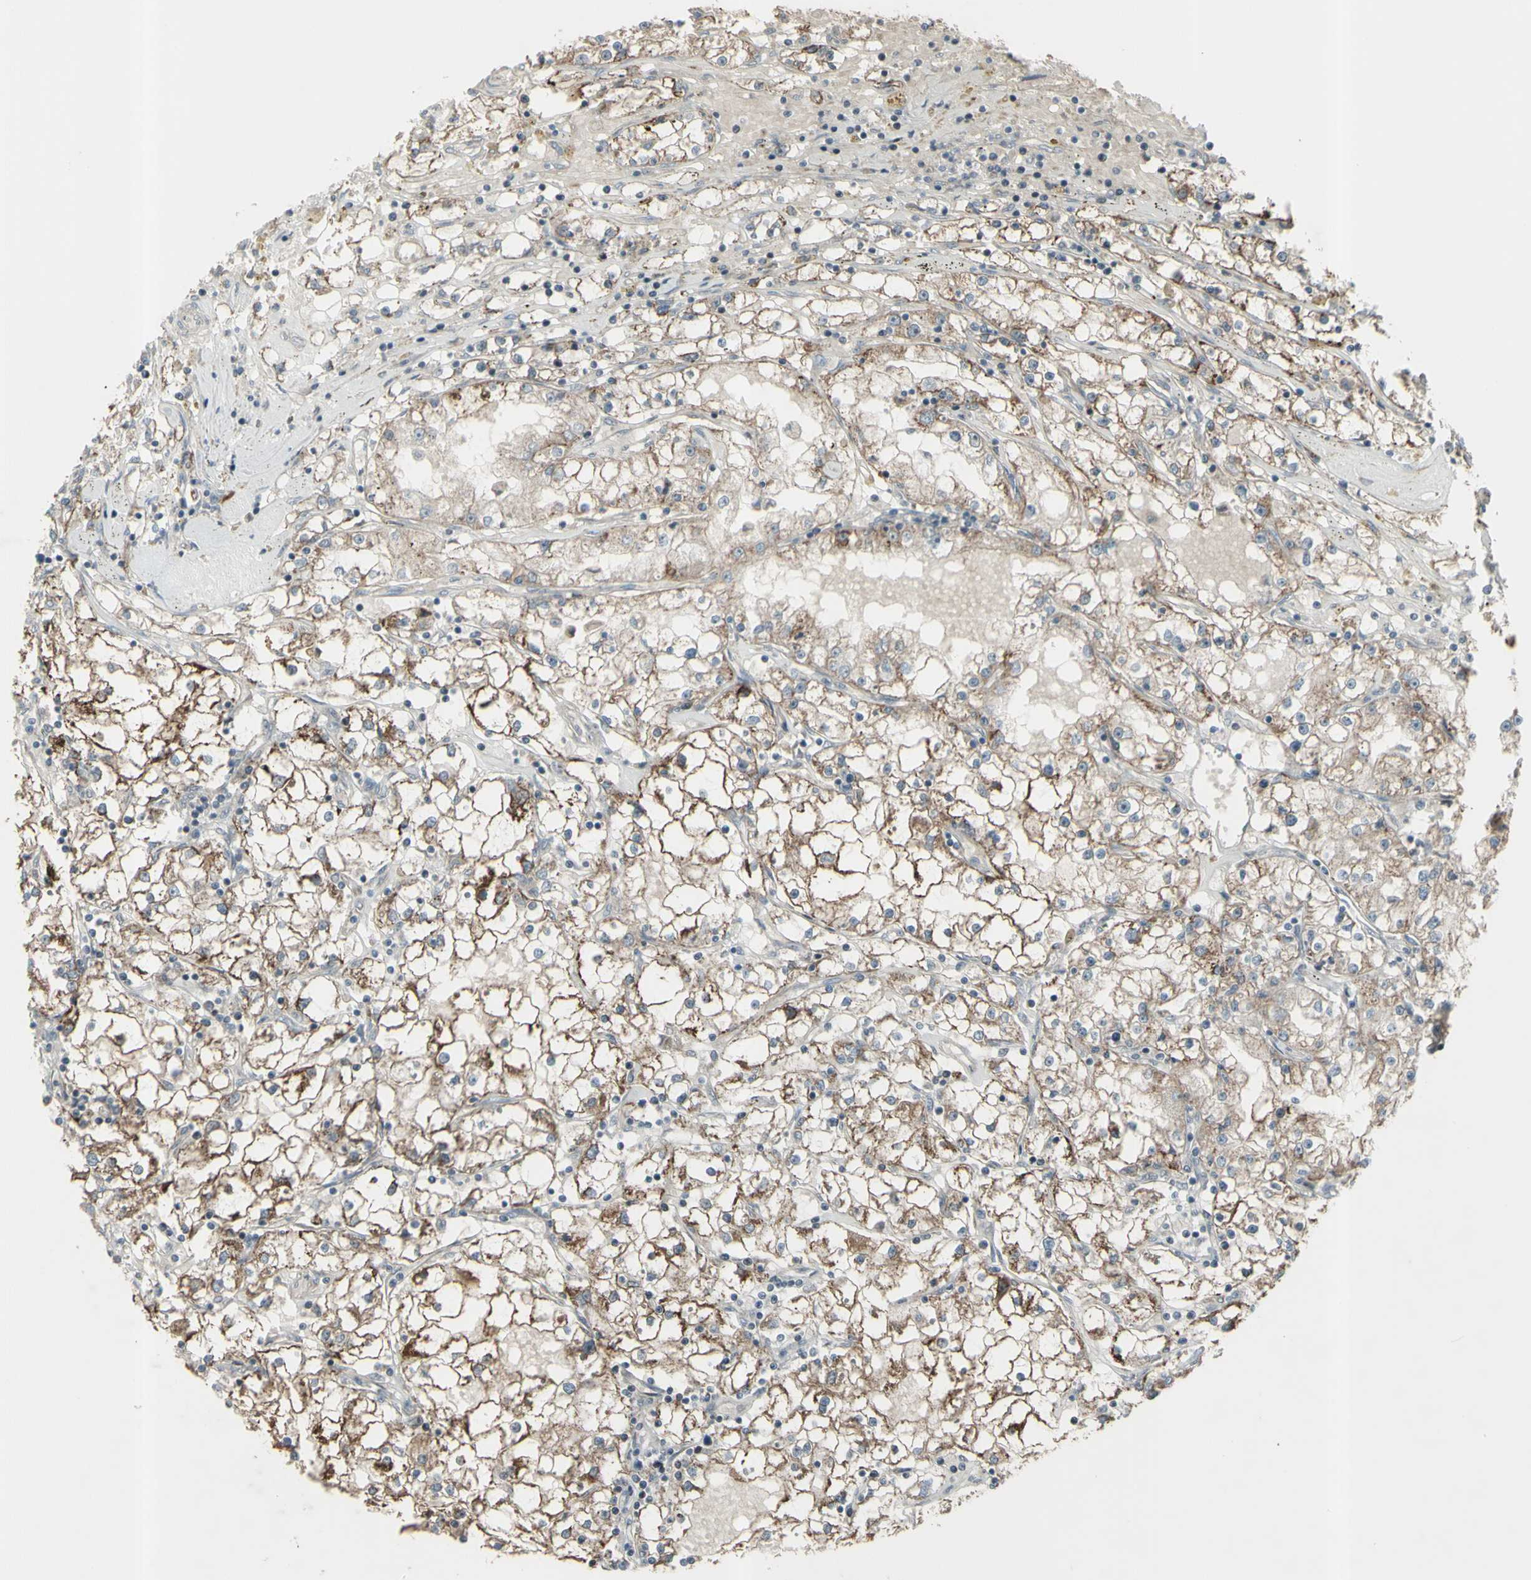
{"staining": {"intensity": "moderate", "quantity": ">75%", "location": "cytoplasmic/membranous"}, "tissue": "renal cancer", "cell_type": "Tumor cells", "image_type": "cancer", "snomed": [{"axis": "morphology", "description": "Adenocarcinoma, NOS"}, {"axis": "topography", "description": "Kidney"}], "caption": "Immunohistochemistry (DAB (3,3'-diaminobenzidine)) staining of adenocarcinoma (renal) shows moderate cytoplasmic/membranous protein positivity in approximately >75% of tumor cells.", "gene": "GRAMD1B", "patient": {"sex": "male", "age": 56}}